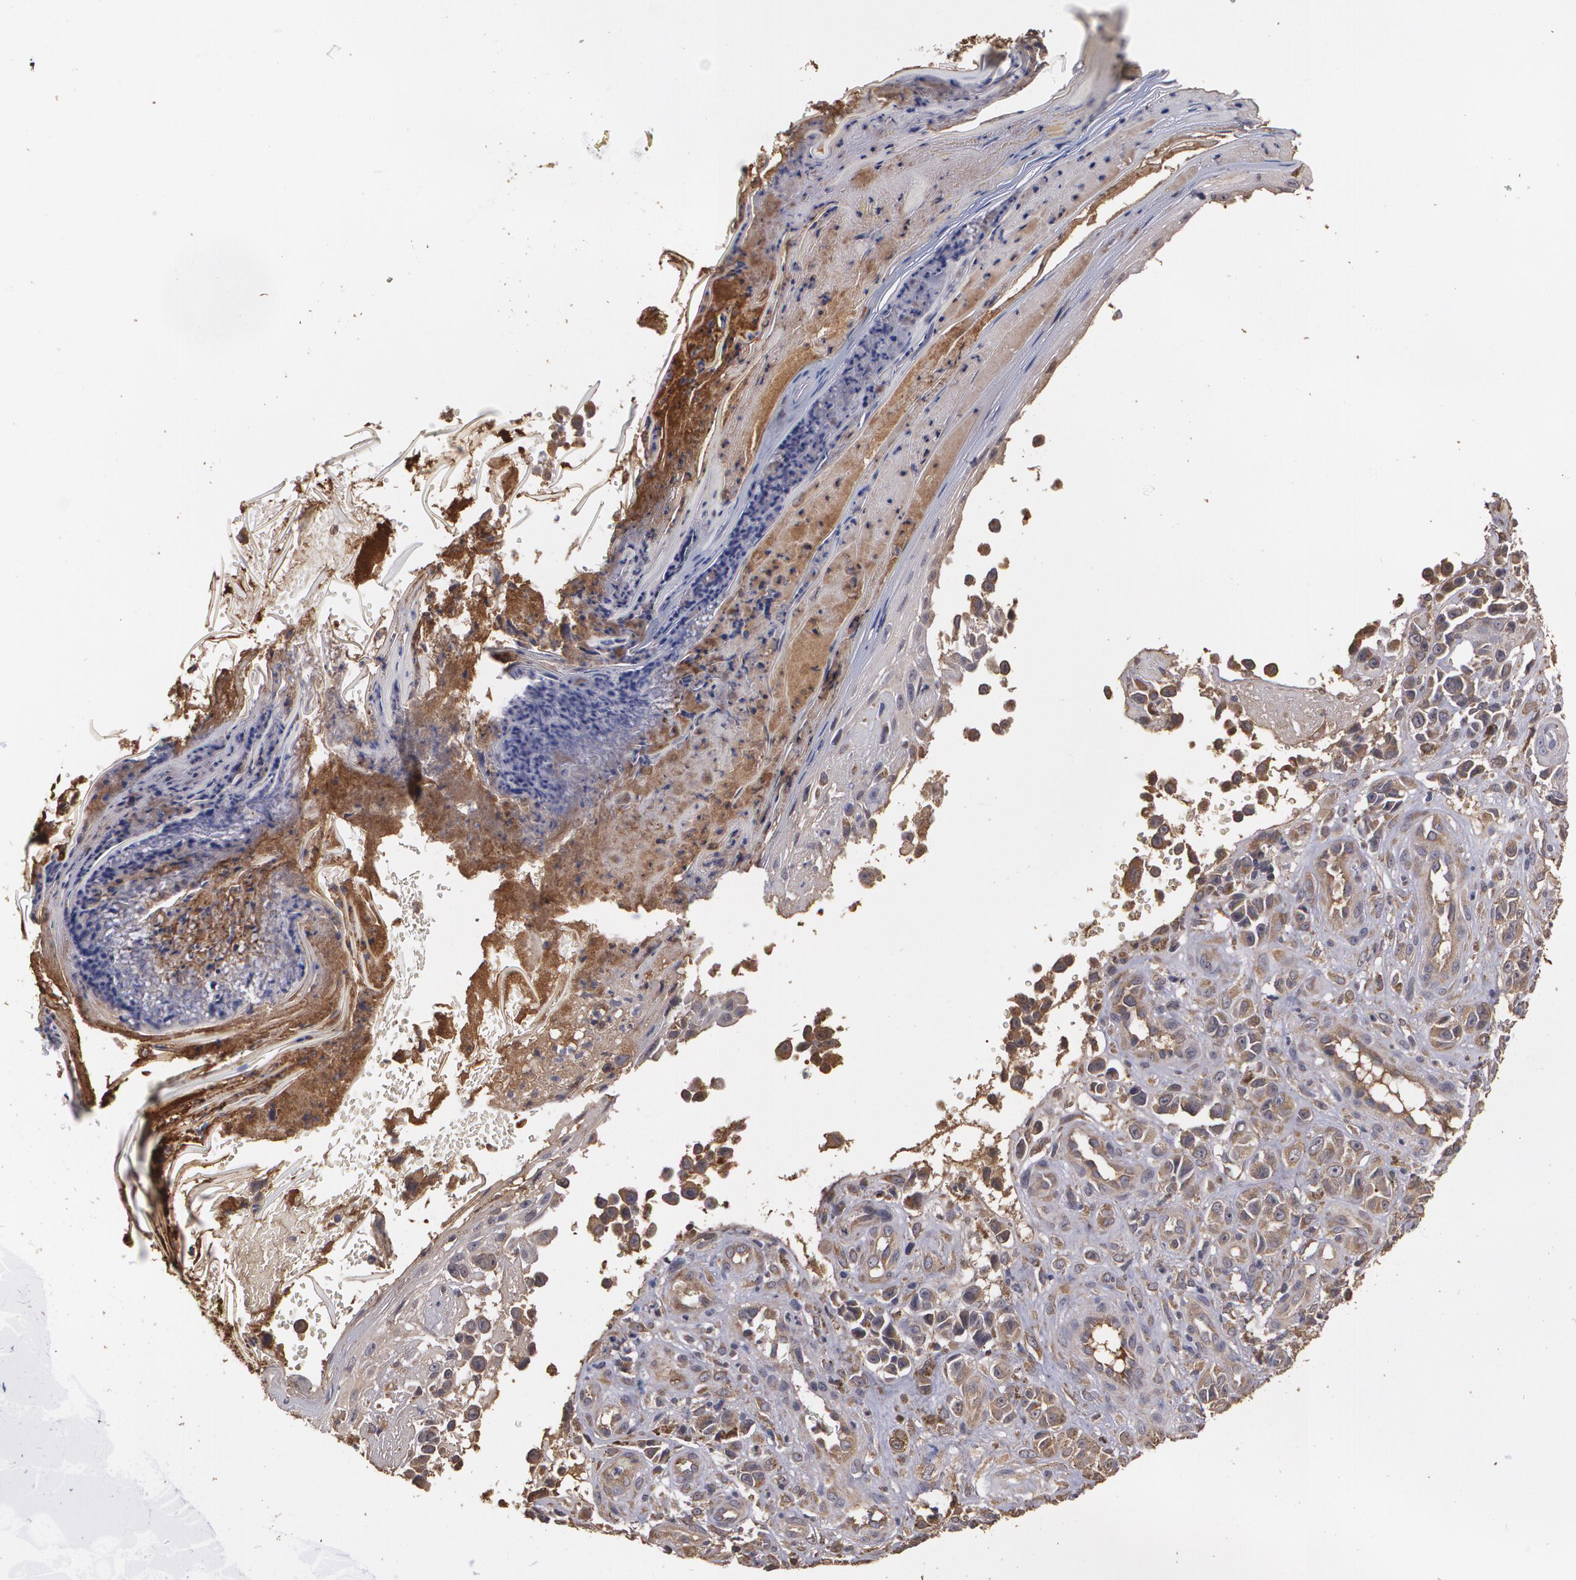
{"staining": {"intensity": "weak", "quantity": ">75%", "location": "cytoplasmic/membranous"}, "tissue": "melanoma", "cell_type": "Tumor cells", "image_type": "cancer", "snomed": [{"axis": "morphology", "description": "Malignant melanoma, NOS"}, {"axis": "topography", "description": "Skin"}], "caption": "Weak cytoplasmic/membranous staining is seen in approximately >75% of tumor cells in malignant melanoma.", "gene": "PON1", "patient": {"sex": "female", "age": 82}}